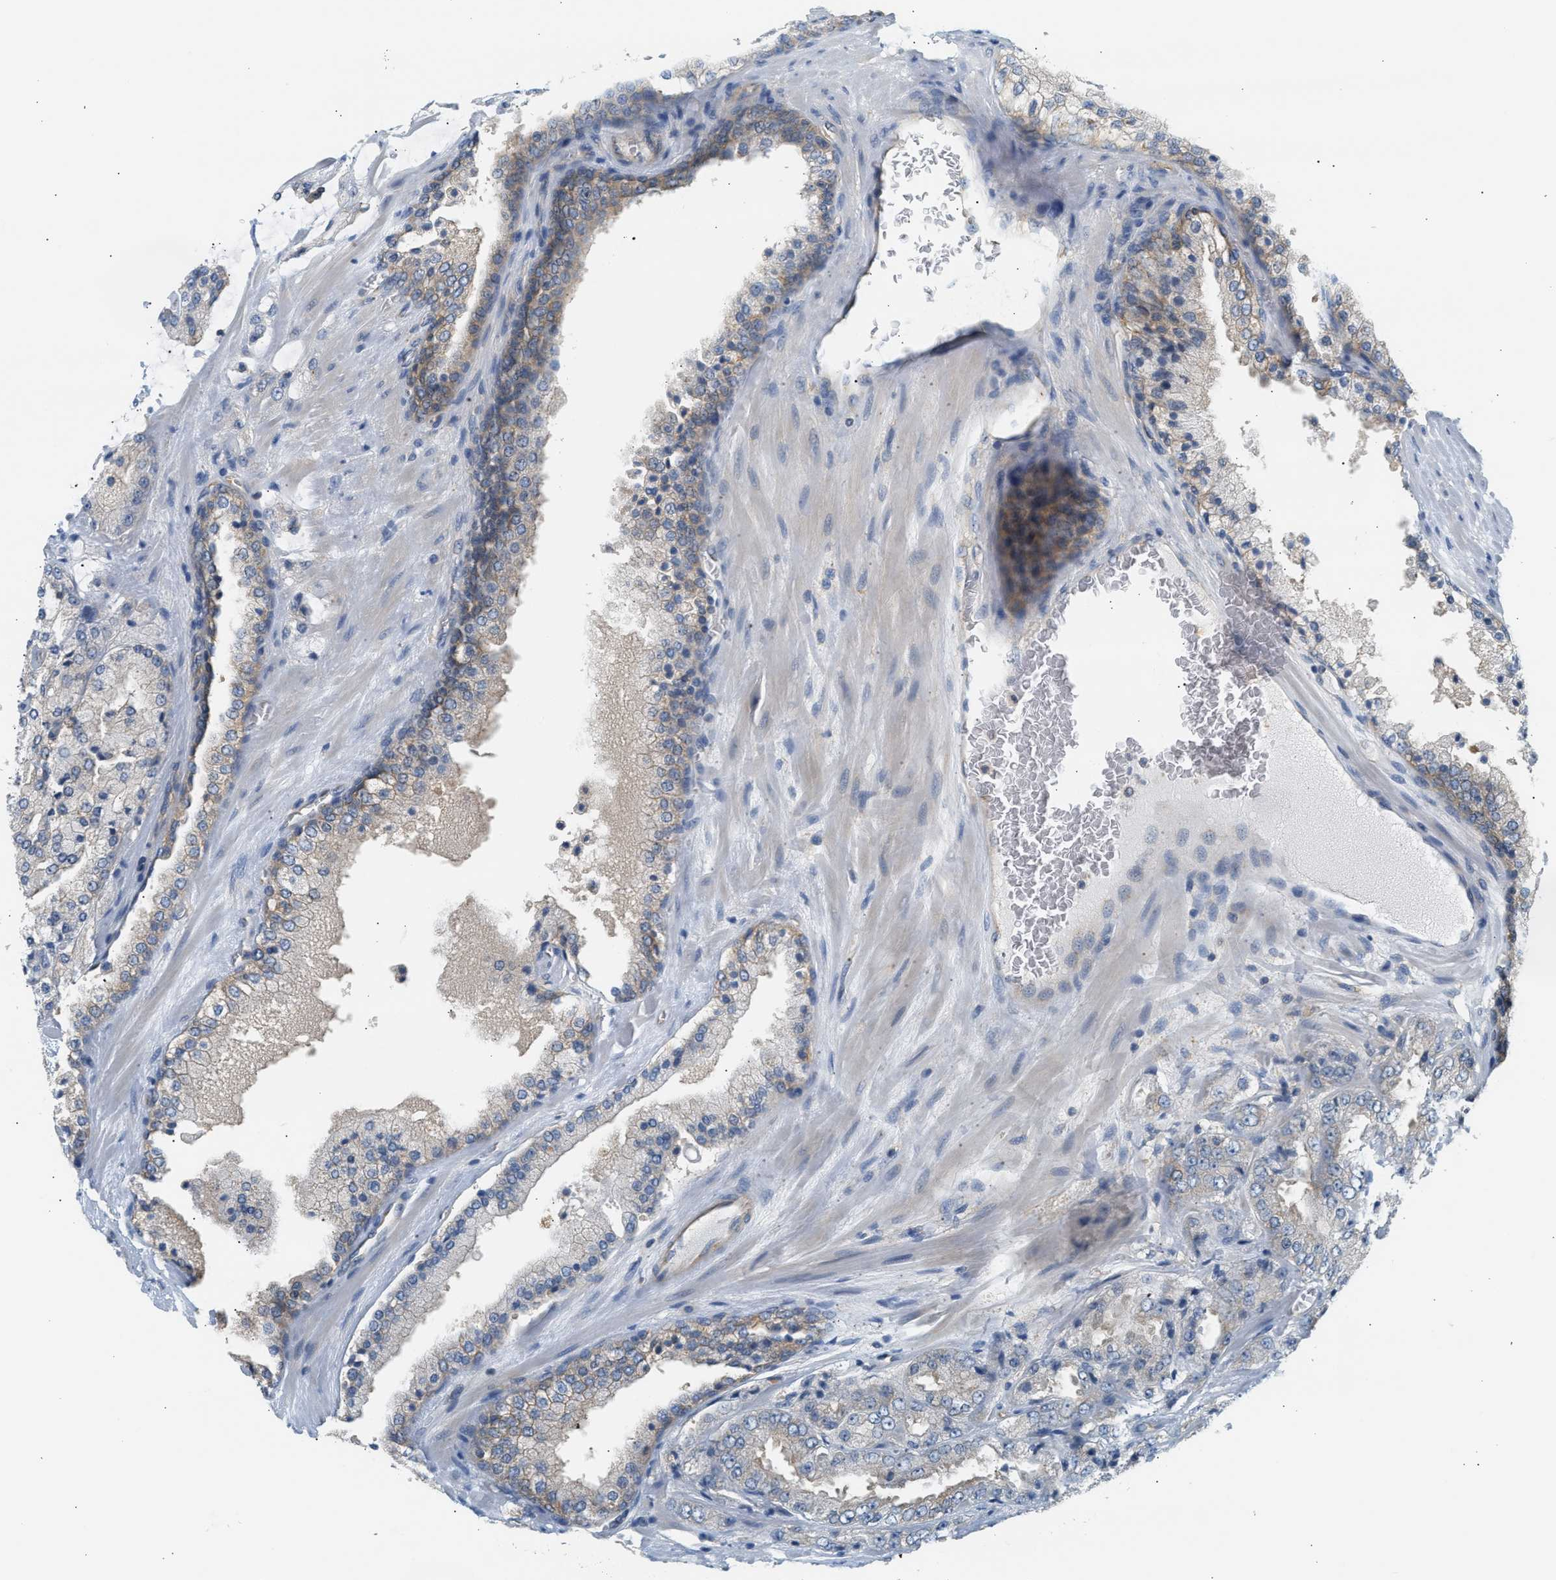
{"staining": {"intensity": "negative", "quantity": "none", "location": "none"}, "tissue": "prostate cancer", "cell_type": "Tumor cells", "image_type": "cancer", "snomed": [{"axis": "morphology", "description": "Adenocarcinoma, High grade"}, {"axis": "topography", "description": "Prostate"}], "caption": "The photomicrograph shows no significant expression in tumor cells of prostate cancer. The staining was performed using DAB to visualize the protein expression in brown, while the nuclei were stained in blue with hematoxylin (Magnification: 20x).", "gene": "PAFAH1B1", "patient": {"sex": "male", "age": 65}}